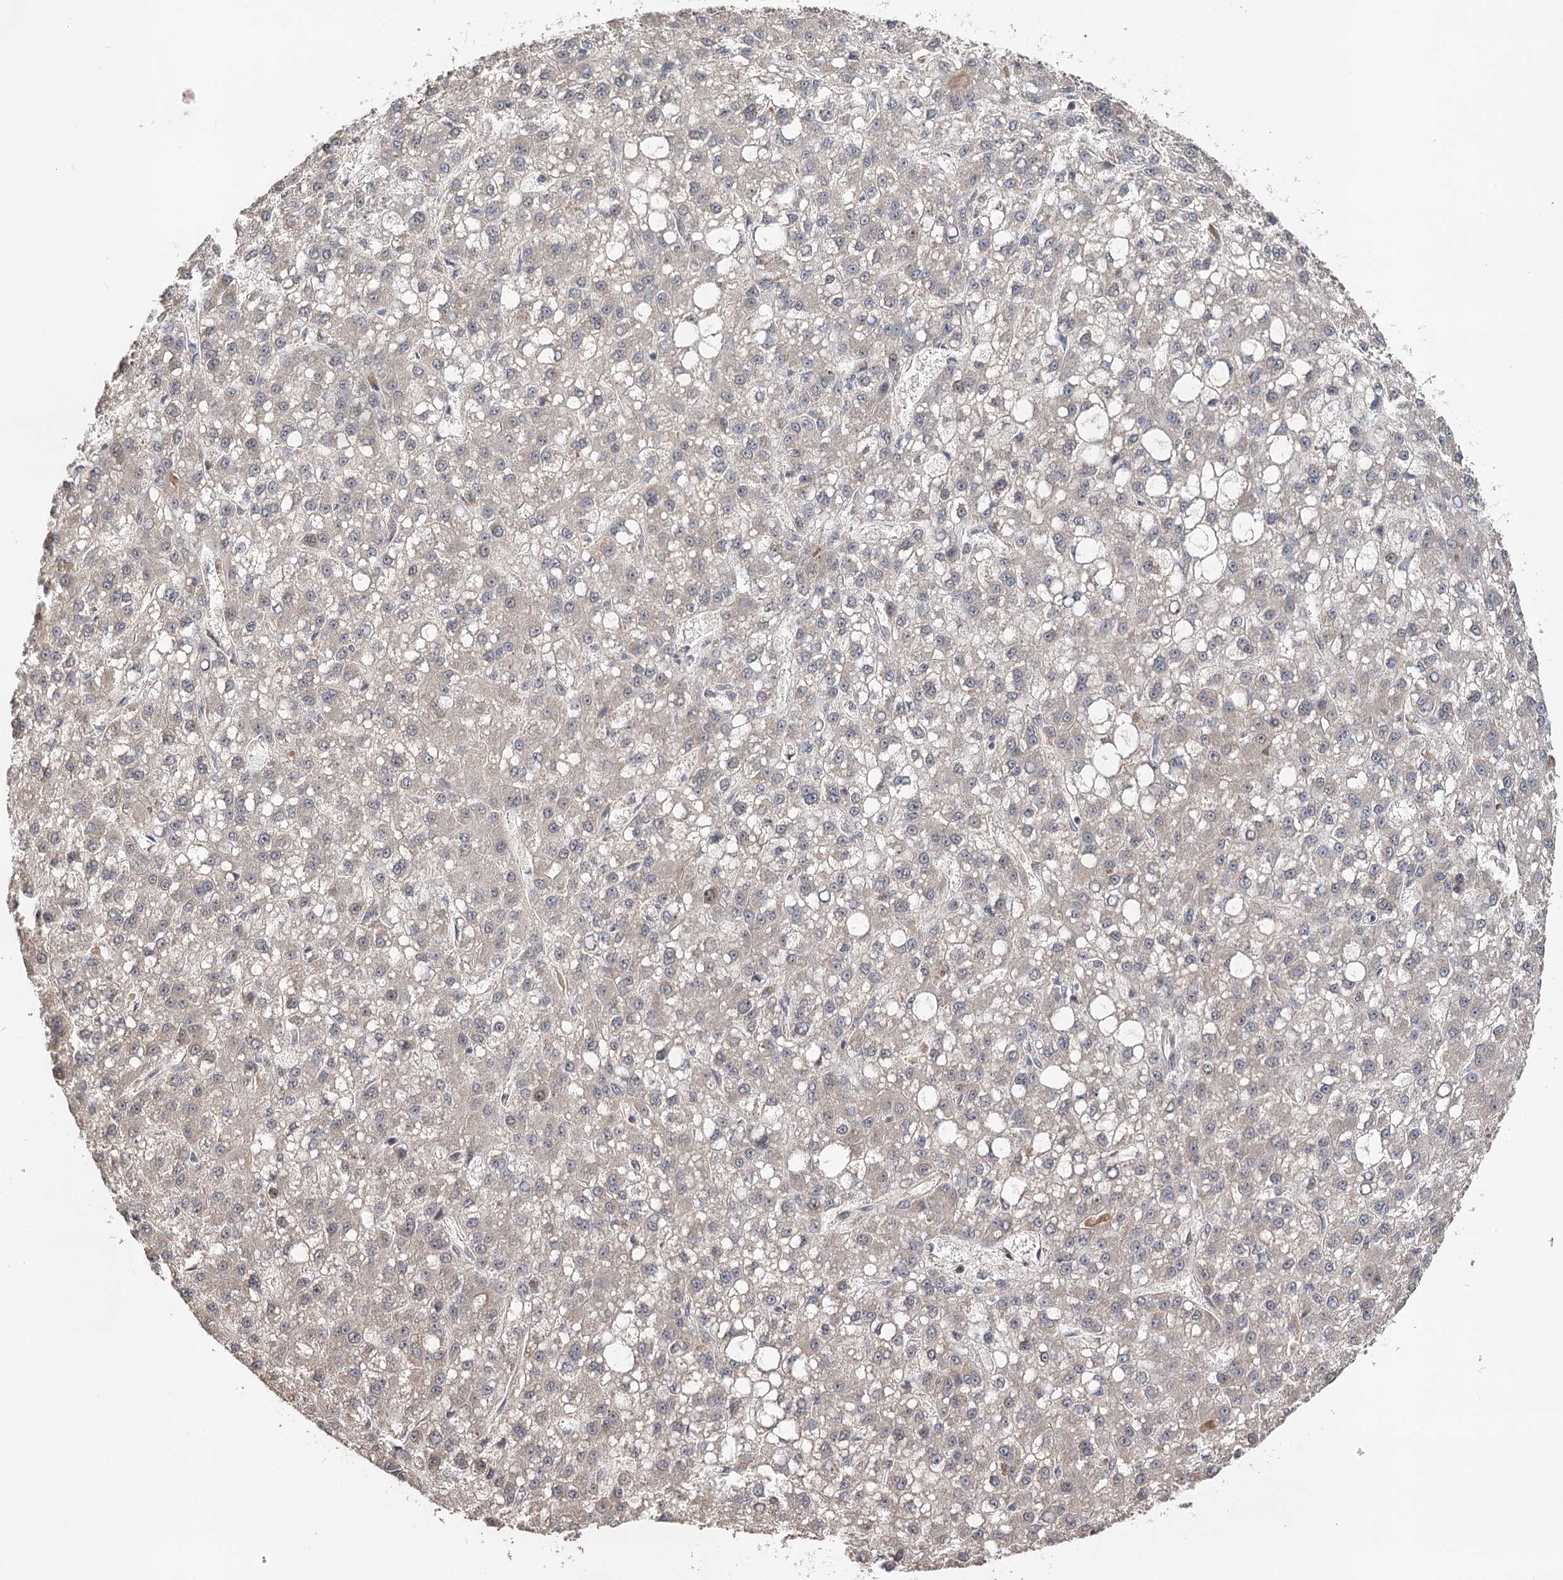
{"staining": {"intensity": "negative", "quantity": "none", "location": "none"}, "tissue": "liver cancer", "cell_type": "Tumor cells", "image_type": "cancer", "snomed": [{"axis": "morphology", "description": "Carcinoma, Hepatocellular, NOS"}, {"axis": "topography", "description": "Liver"}], "caption": "Hepatocellular carcinoma (liver) stained for a protein using IHC shows no staining tumor cells.", "gene": "NOPCHAP1", "patient": {"sex": "male", "age": 67}}